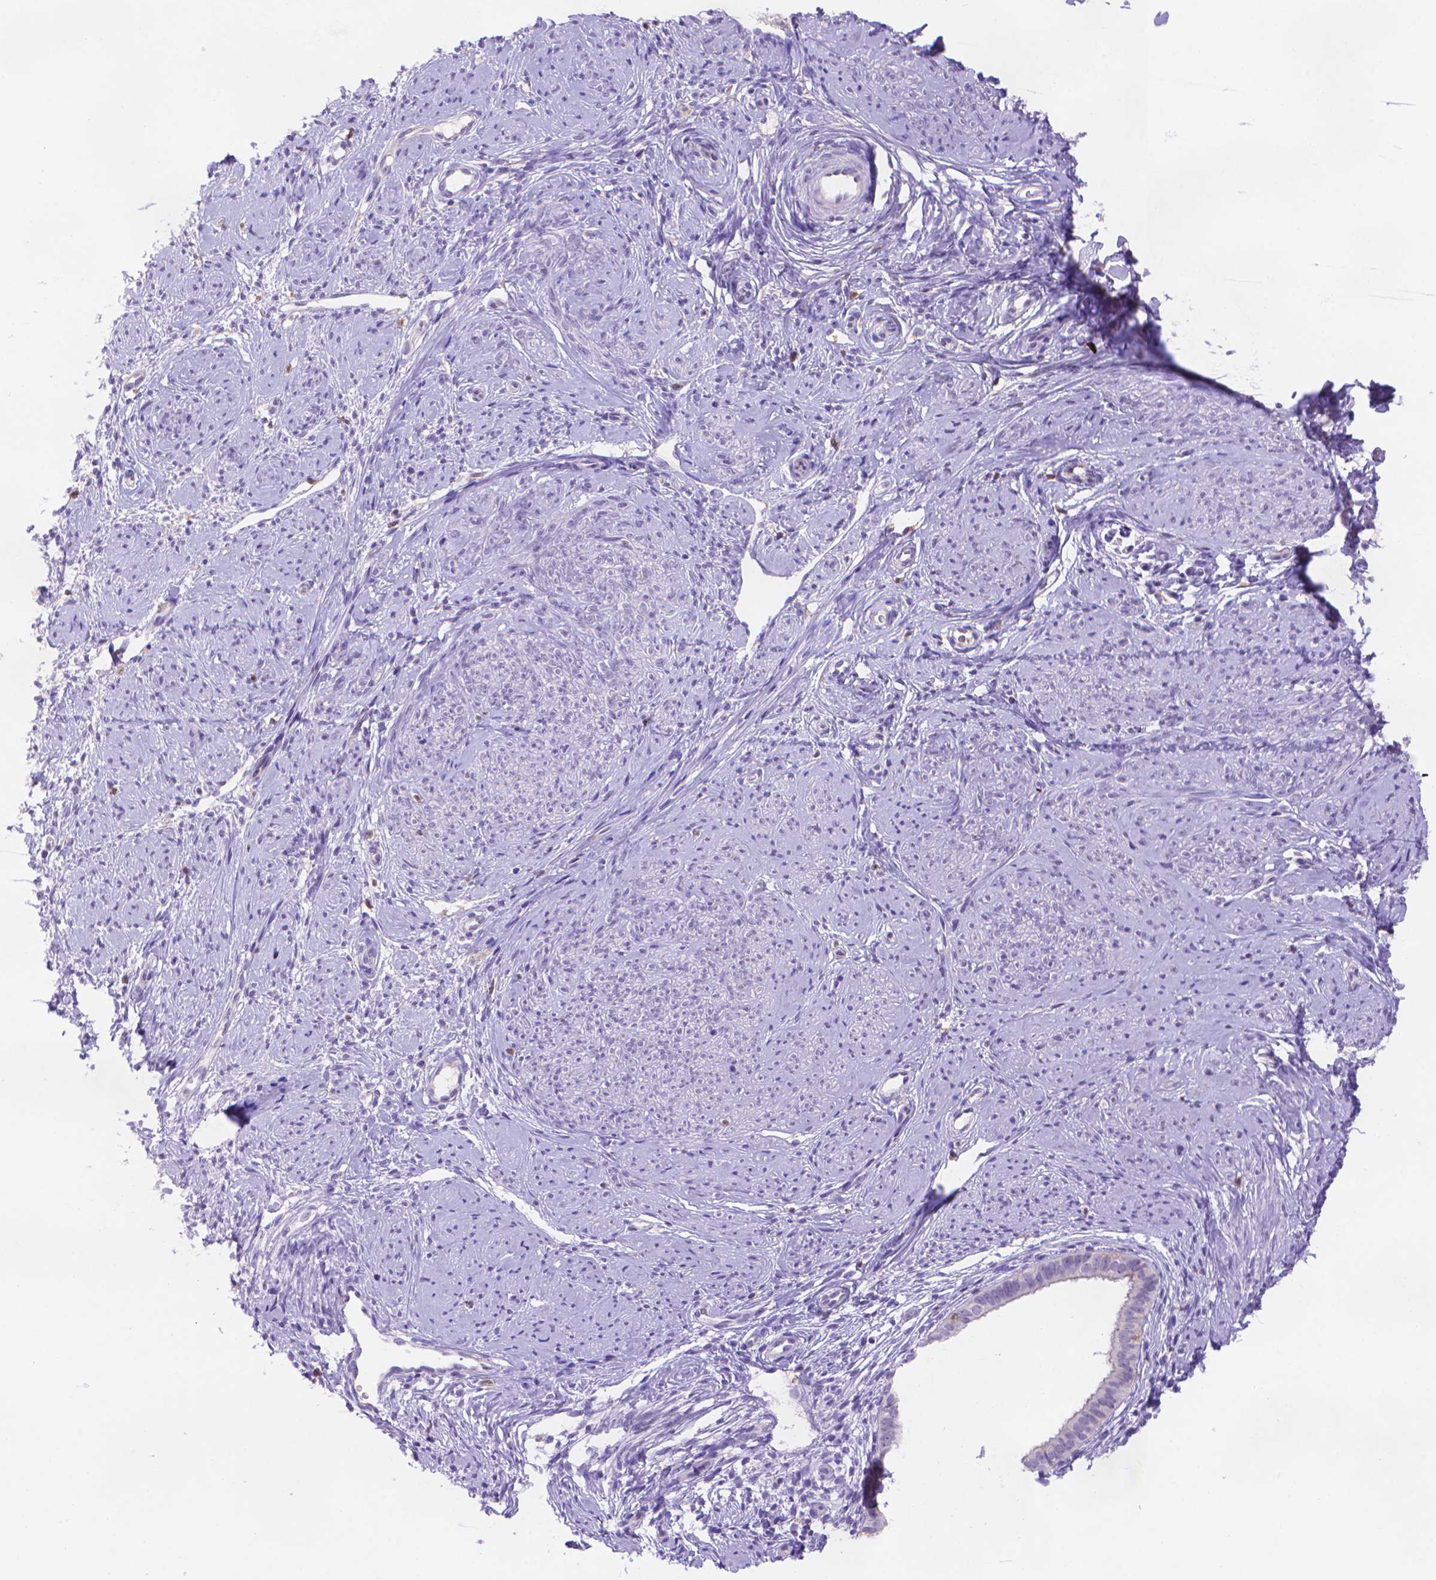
{"staining": {"intensity": "negative", "quantity": "none", "location": "none"}, "tissue": "smooth muscle", "cell_type": "Smooth muscle cells", "image_type": "normal", "snomed": [{"axis": "morphology", "description": "Normal tissue, NOS"}, {"axis": "topography", "description": "Smooth muscle"}], "caption": "DAB (3,3'-diaminobenzidine) immunohistochemical staining of normal smooth muscle displays no significant staining in smooth muscle cells.", "gene": "FGD2", "patient": {"sex": "female", "age": 48}}